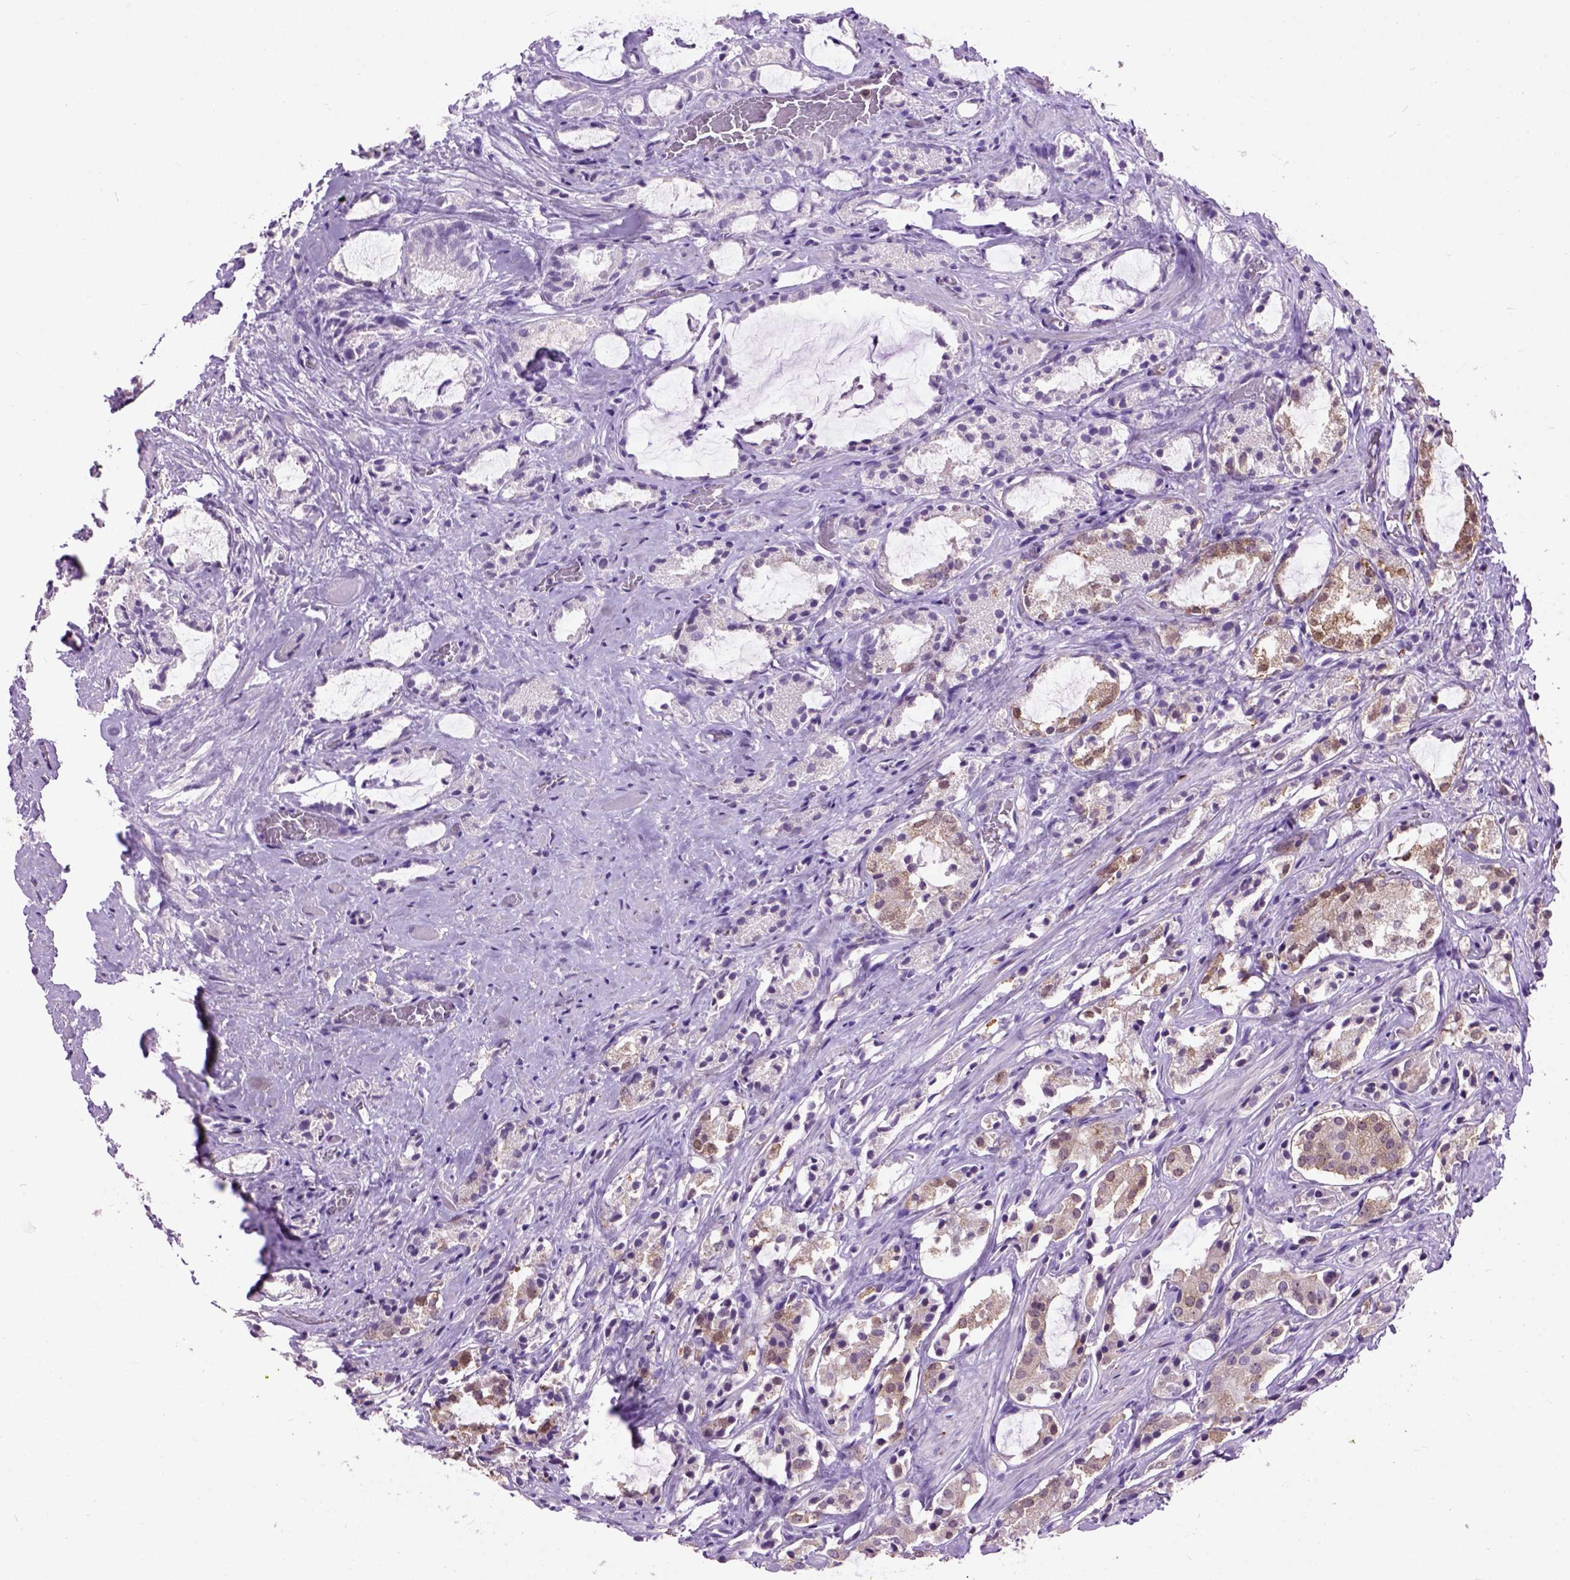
{"staining": {"intensity": "weak", "quantity": "25%-75%", "location": "cytoplasmic/membranous"}, "tissue": "prostate cancer", "cell_type": "Tumor cells", "image_type": "cancer", "snomed": [{"axis": "morphology", "description": "Adenocarcinoma, NOS"}, {"axis": "topography", "description": "Prostate"}], "caption": "About 25%-75% of tumor cells in adenocarcinoma (prostate) demonstrate weak cytoplasmic/membranous protein positivity as visualized by brown immunohistochemical staining.", "gene": "MAPT", "patient": {"sex": "male", "age": 66}}